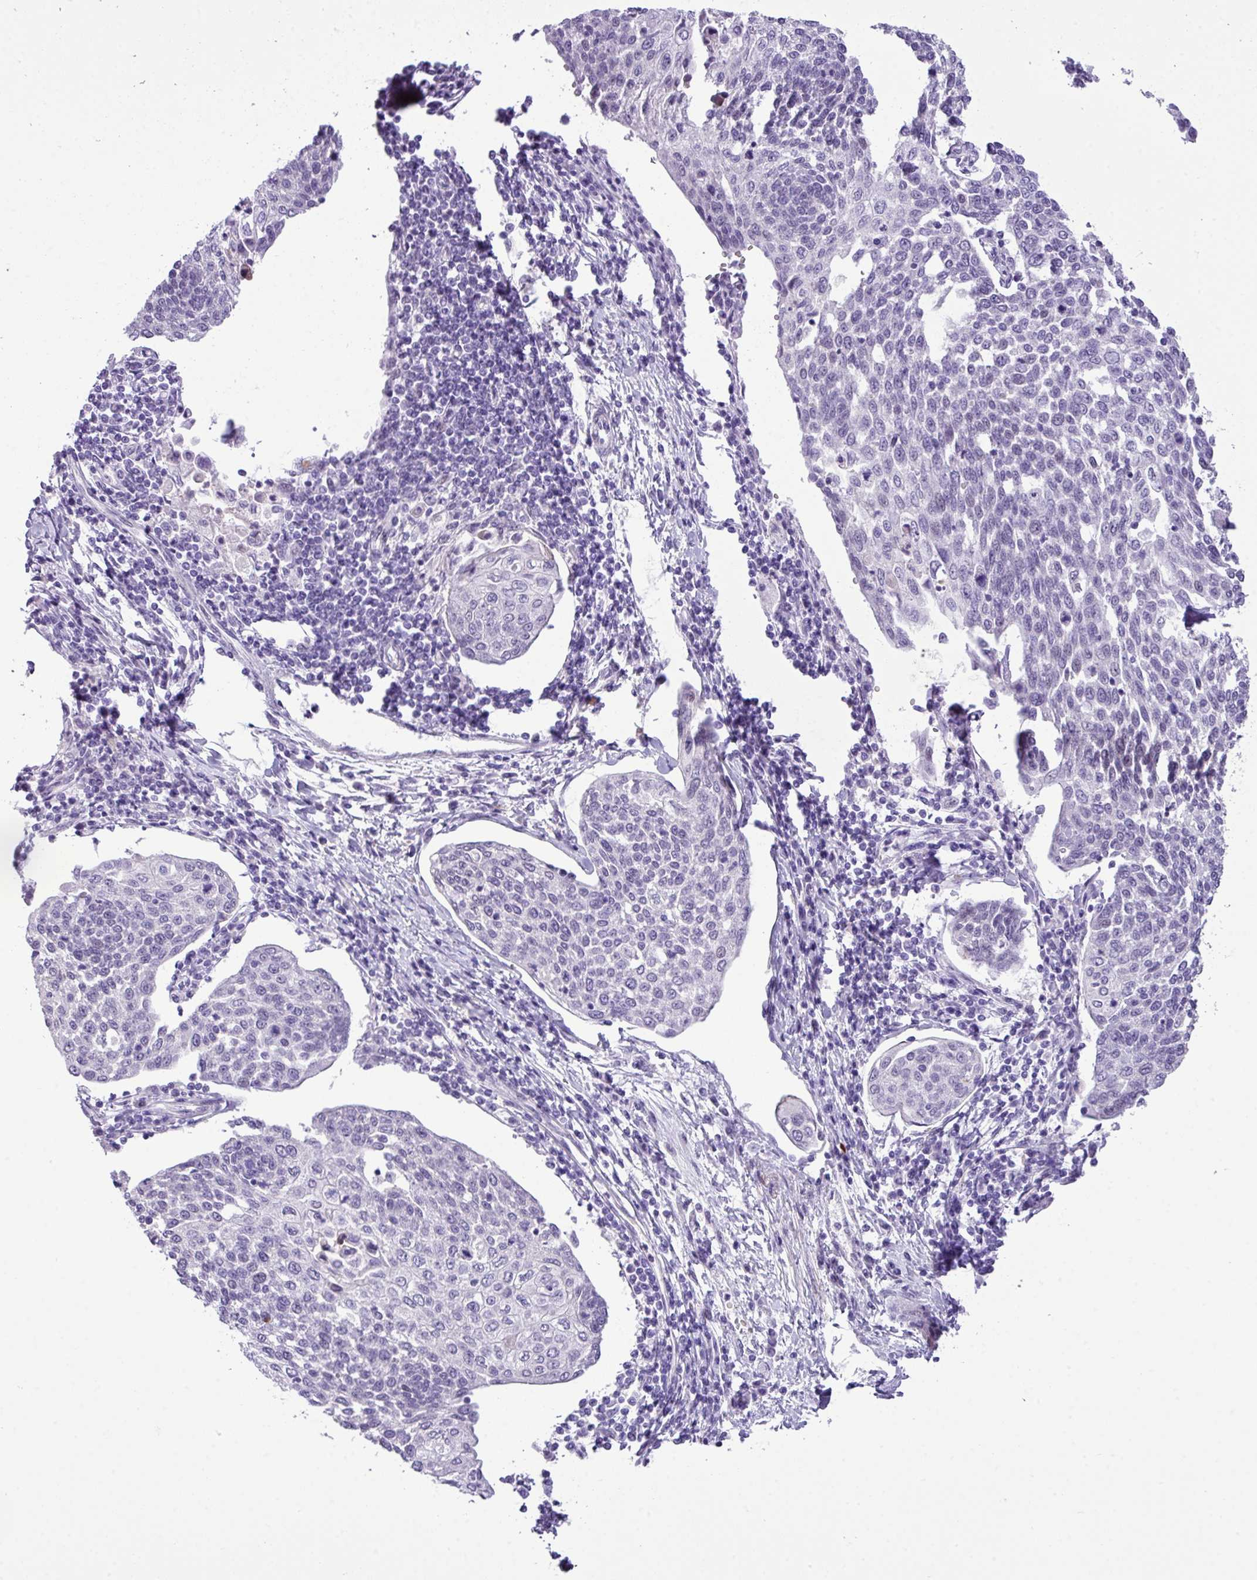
{"staining": {"intensity": "negative", "quantity": "none", "location": "none"}, "tissue": "cervical cancer", "cell_type": "Tumor cells", "image_type": "cancer", "snomed": [{"axis": "morphology", "description": "Squamous cell carcinoma, NOS"}, {"axis": "topography", "description": "Cervix"}], "caption": "A high-resolution image shows immunohistochemistry staining of cervical squamous cell carcinoma, which shows no significant staining in tumor cells.", "gene": "YLPM1", "patient": {"sex": "female", "age": 34}}